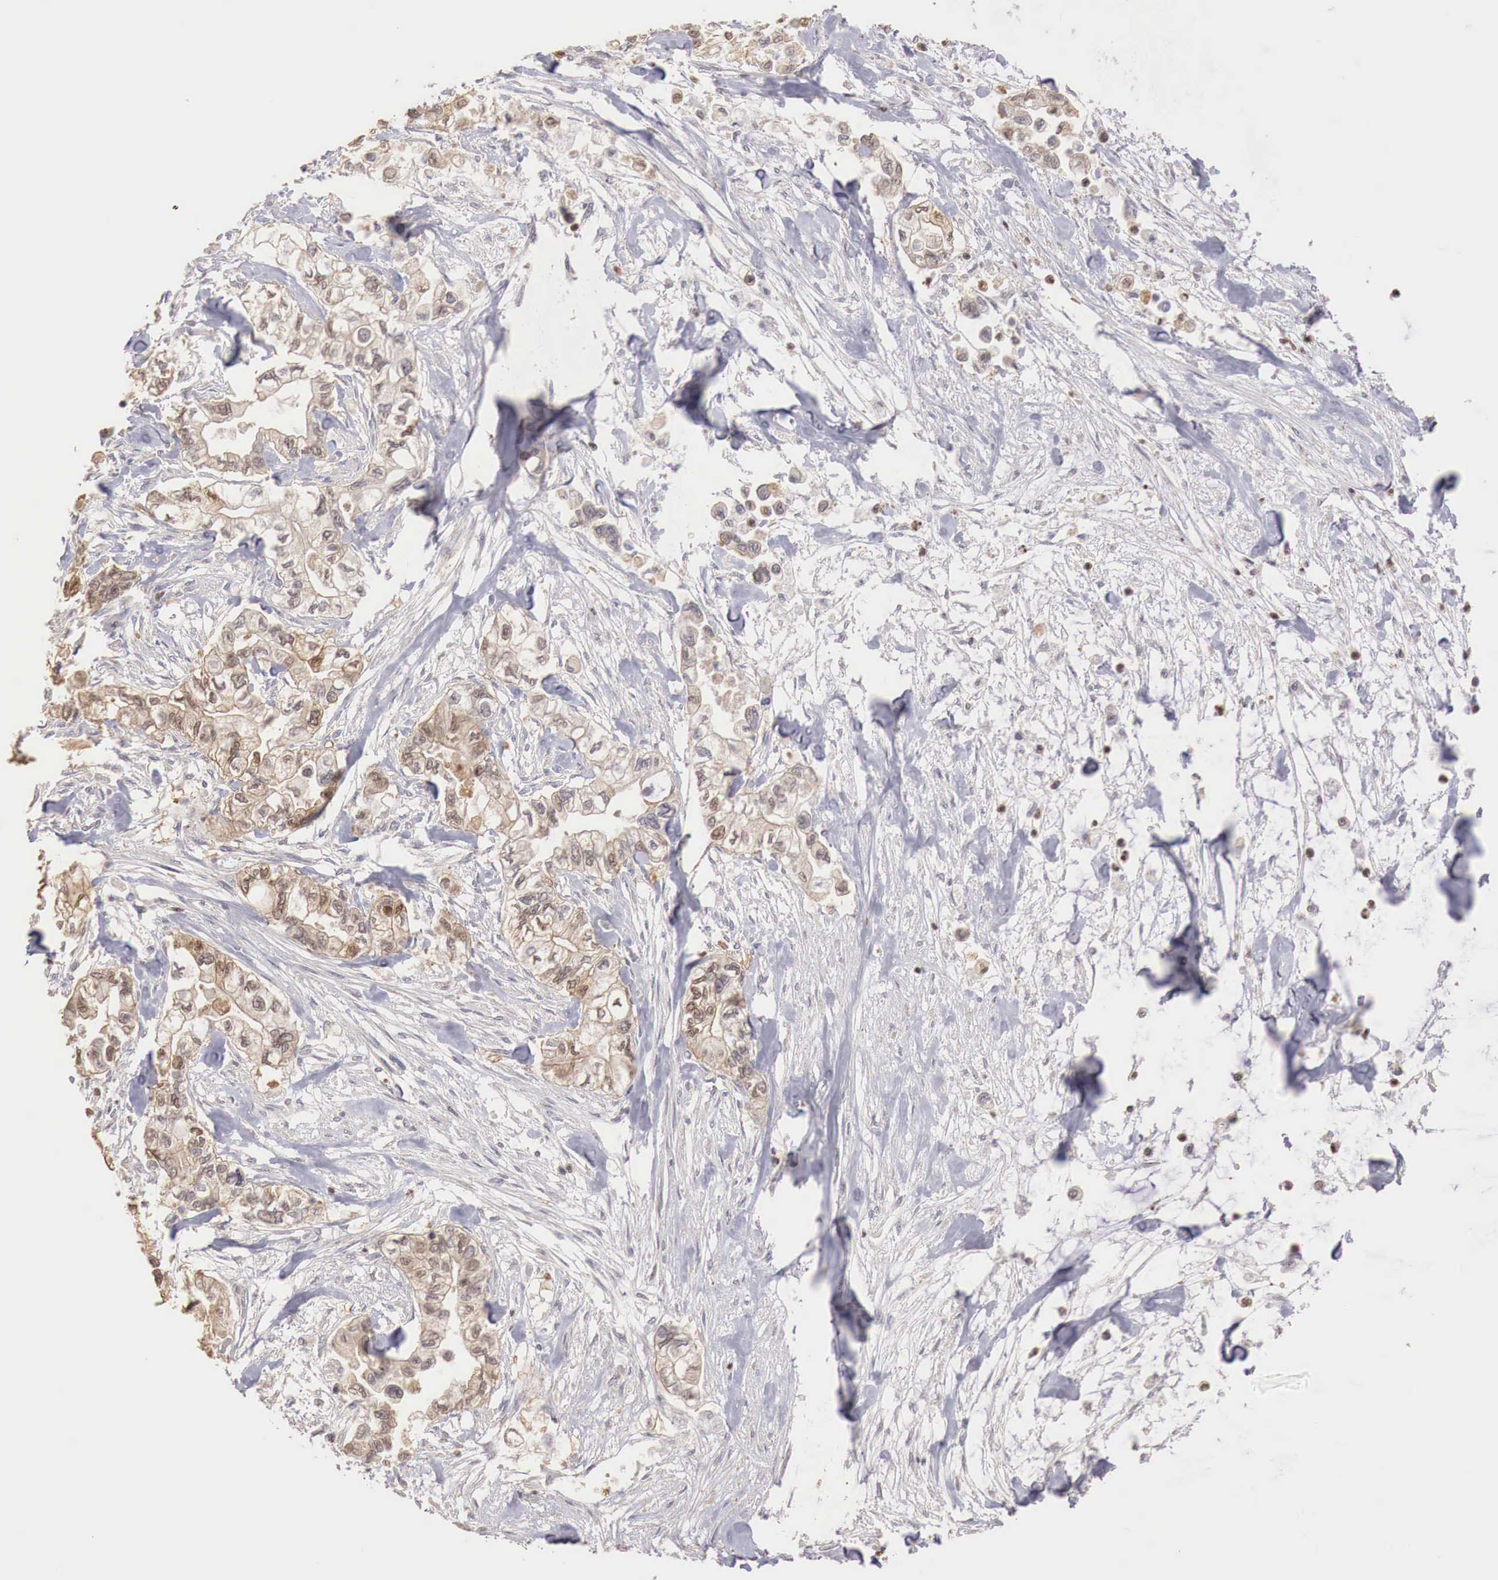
{"staining": {"intensity": "moderate", "quantity": ">75%", "location": "cytoplasmic/membranous,nuclear"}, "tissue": "pancreatic cancer", "cell_type": "Tumor cells", "image_type": "cancer", "snomed": [{"axis": "morphology", "description": "Adenocarcinoma, NOS"}, {"axis": "topography", "description": "Pancreas"}], "caption": "Pancreatic cancer stained with DAB (3,3'-diaminobenzidine) immunohistochemistry (IHC) exhibits medium levels of moderate cytoplasmic/membranous and nuclear positivity in approximately >75% of tumor cells.", "gene": "TBC1D9", "patient": {"sex": "male", "age": 79}}